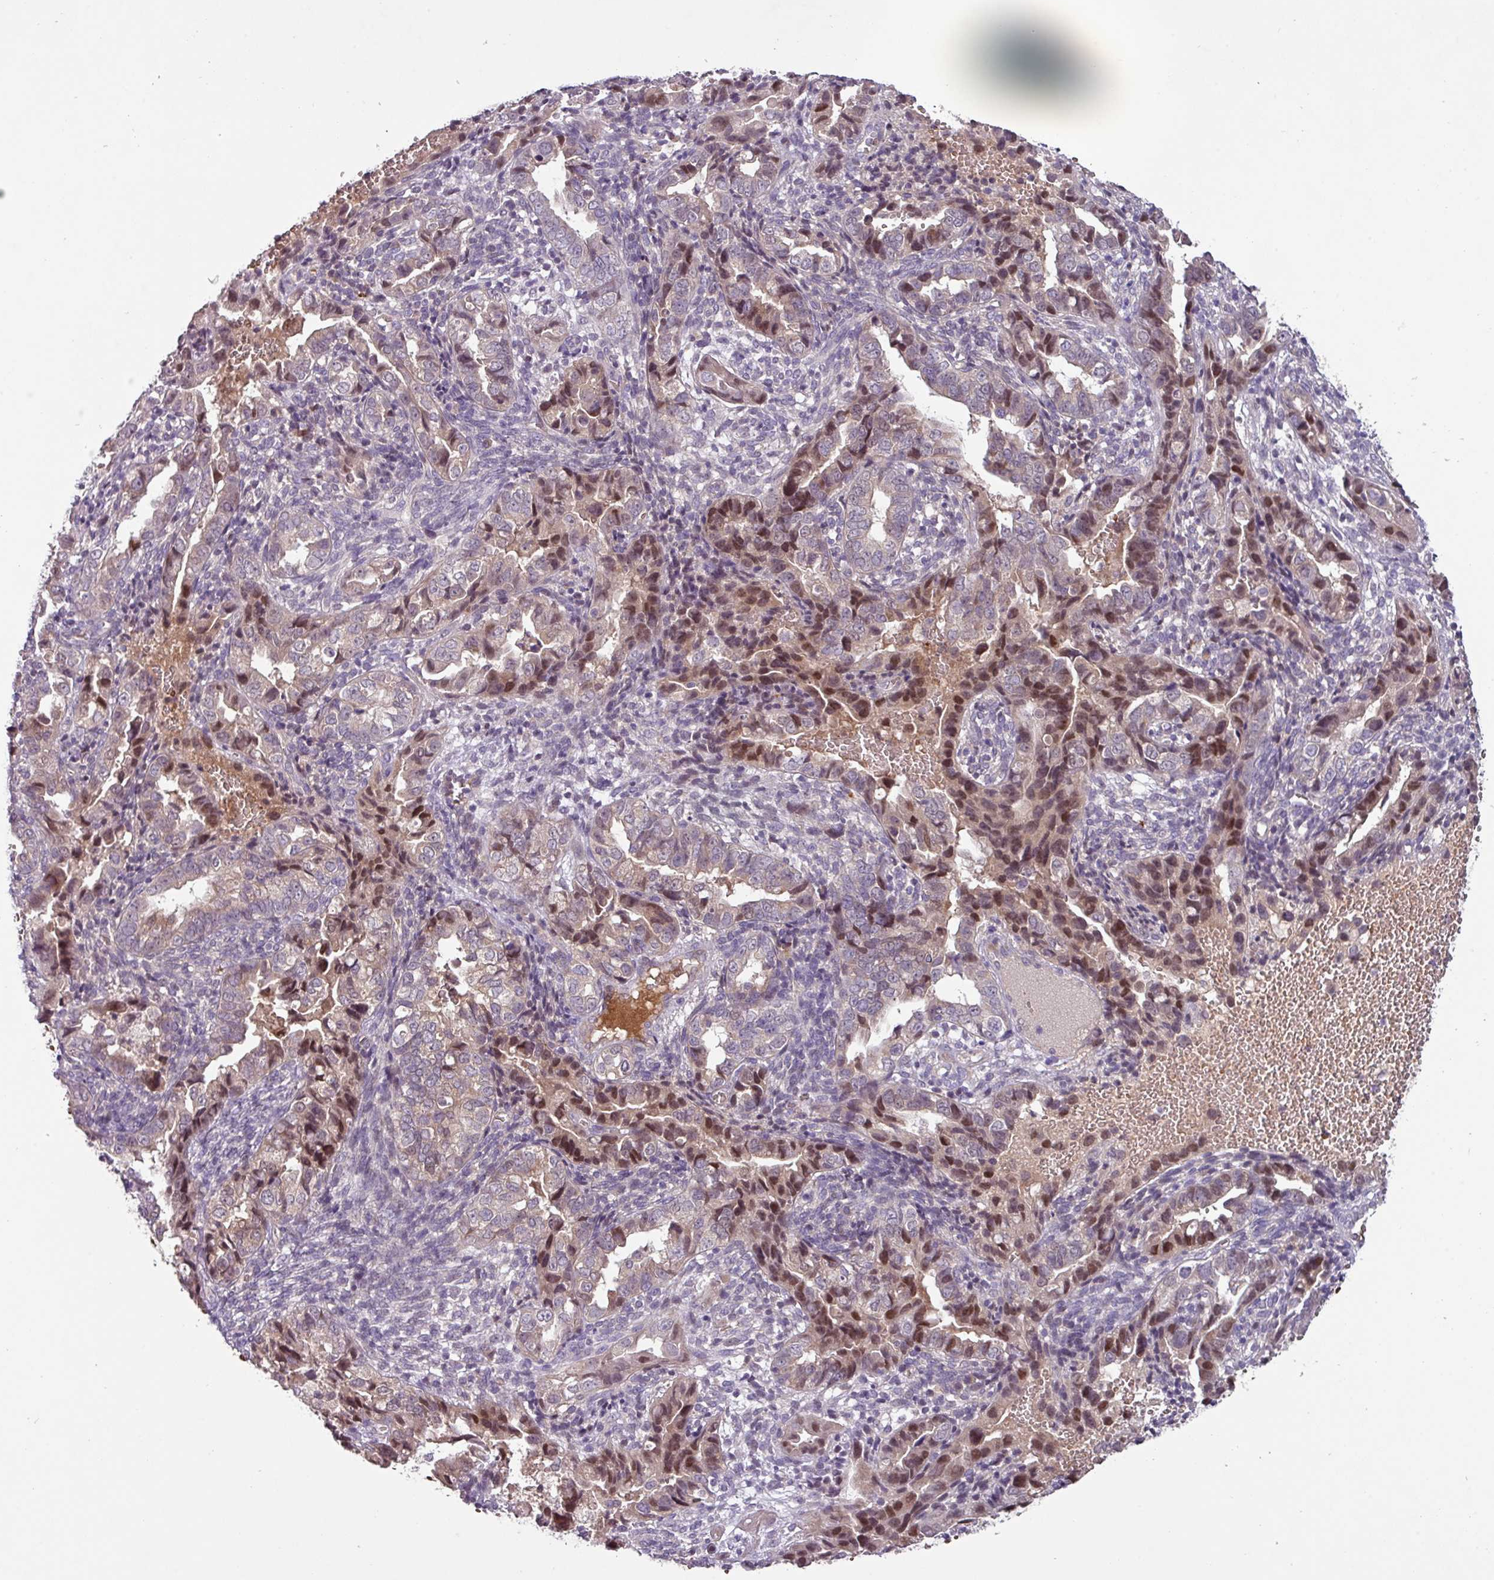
{"staining": {"intensity": "moderate", "quantity": "25%-75%", "location": "nuclear"}, "tissue": "endometrial cancer", "cell_type": "Tumor cells", "image_type": "cancer", "snomed": [{"axis": "morphology", "description": "Adenocarcinoma, NOS"}, {"axis": "topography", "description": "Endometrium"}], "caption": "Adenocarcinoma (endometrial) tissue exhibits moderate nuclear expression in about 25%-75% of tumor cells, visualized by immunohistochemistry.", "gene": "SLC5A10", "patient": {"sex": "female", "age": 57}}